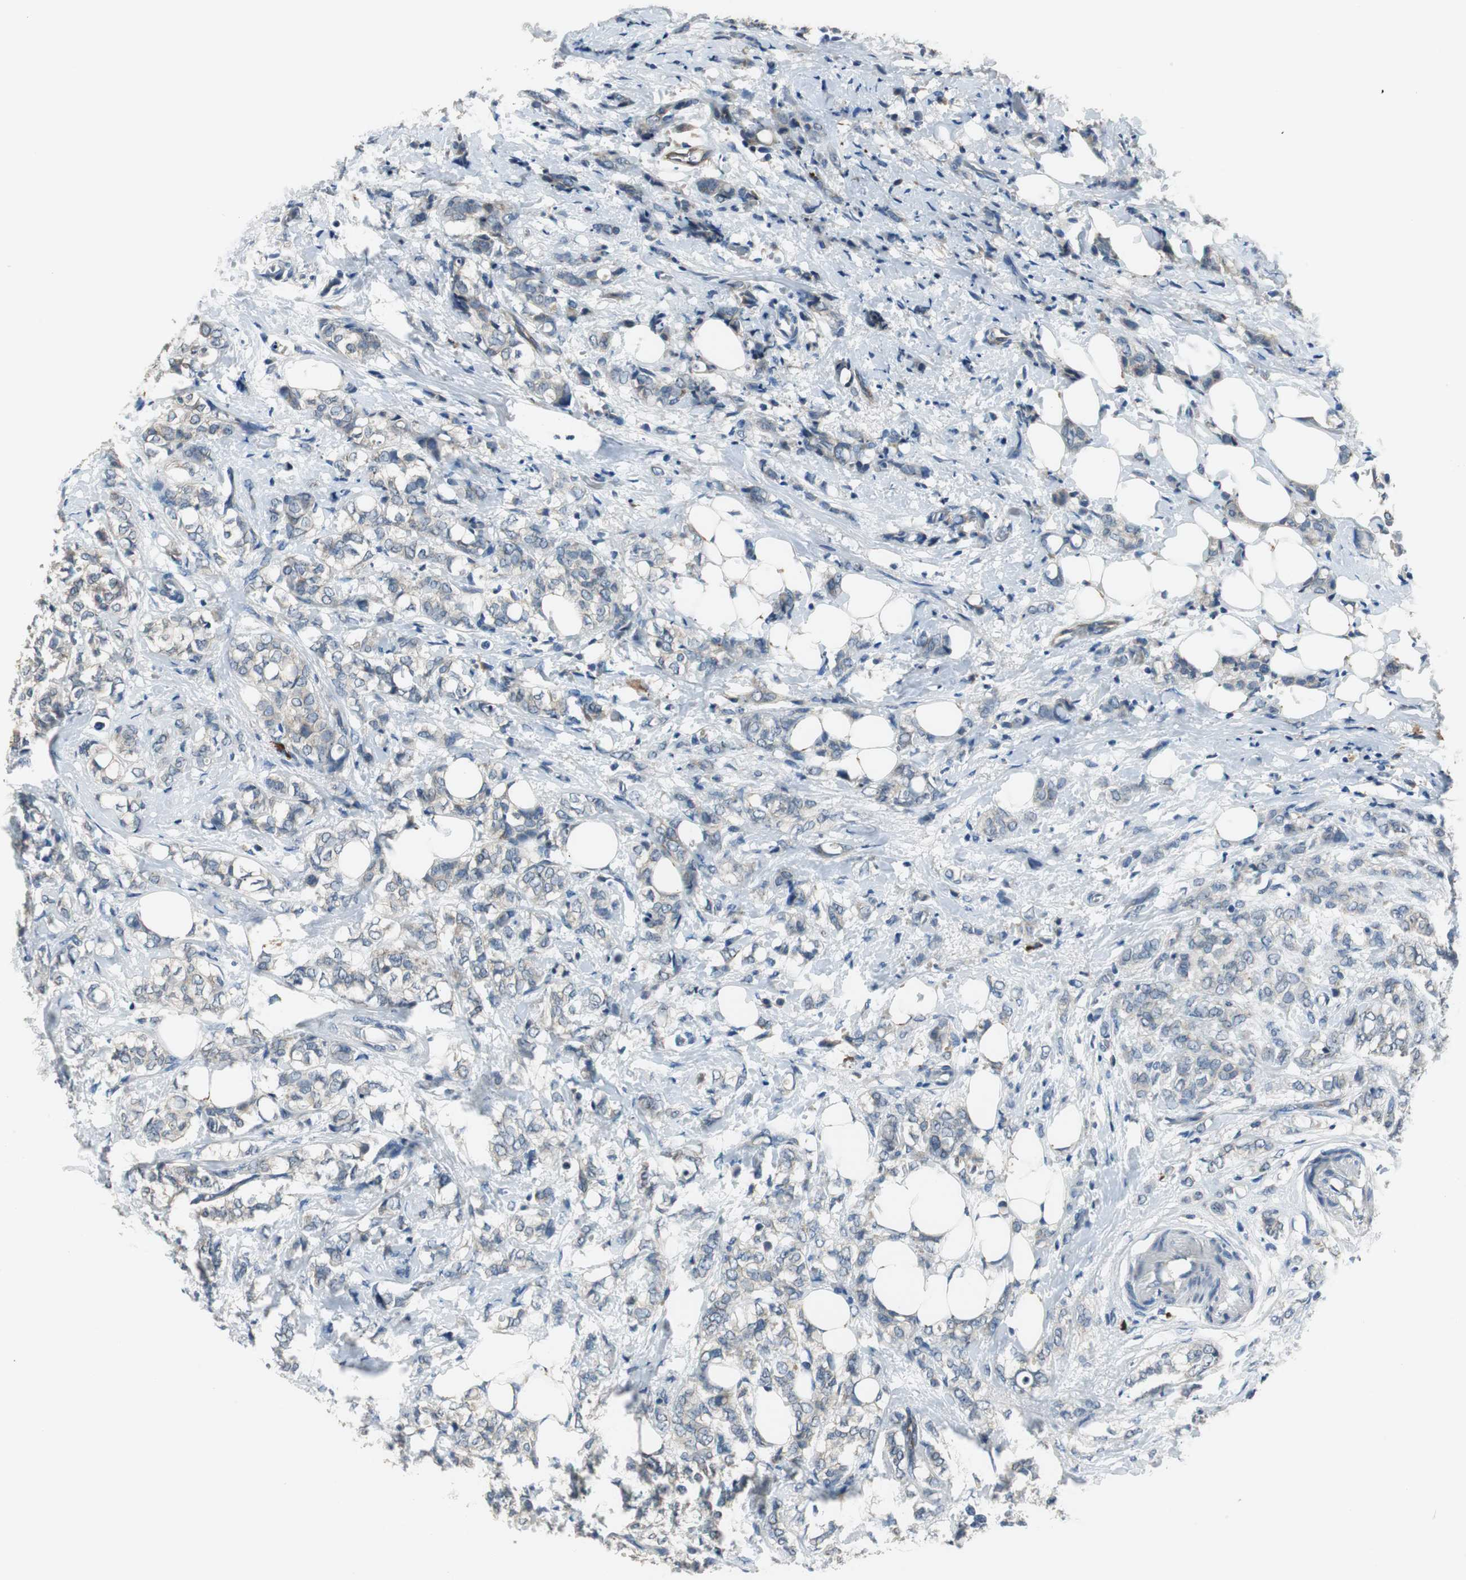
{"staining": {"intensity": "weak", "quantity": "<25%", "location": "cytoplasmic/membranous"}, "tissue": "breast cancer", "cell_type": "Tumor cells", "image_type": "cancer", "snomed": [{"axis": "morphology", "description": "Lobular carcinoma"}, {"axis": "topography", "description": "Breast"}], "caption": "Image shows no significant protein staining in tumor cells of breast cancer (lobular carcinoma).", "gene": "MTIF2", "patient": {"sex": "female", "age": 60}}